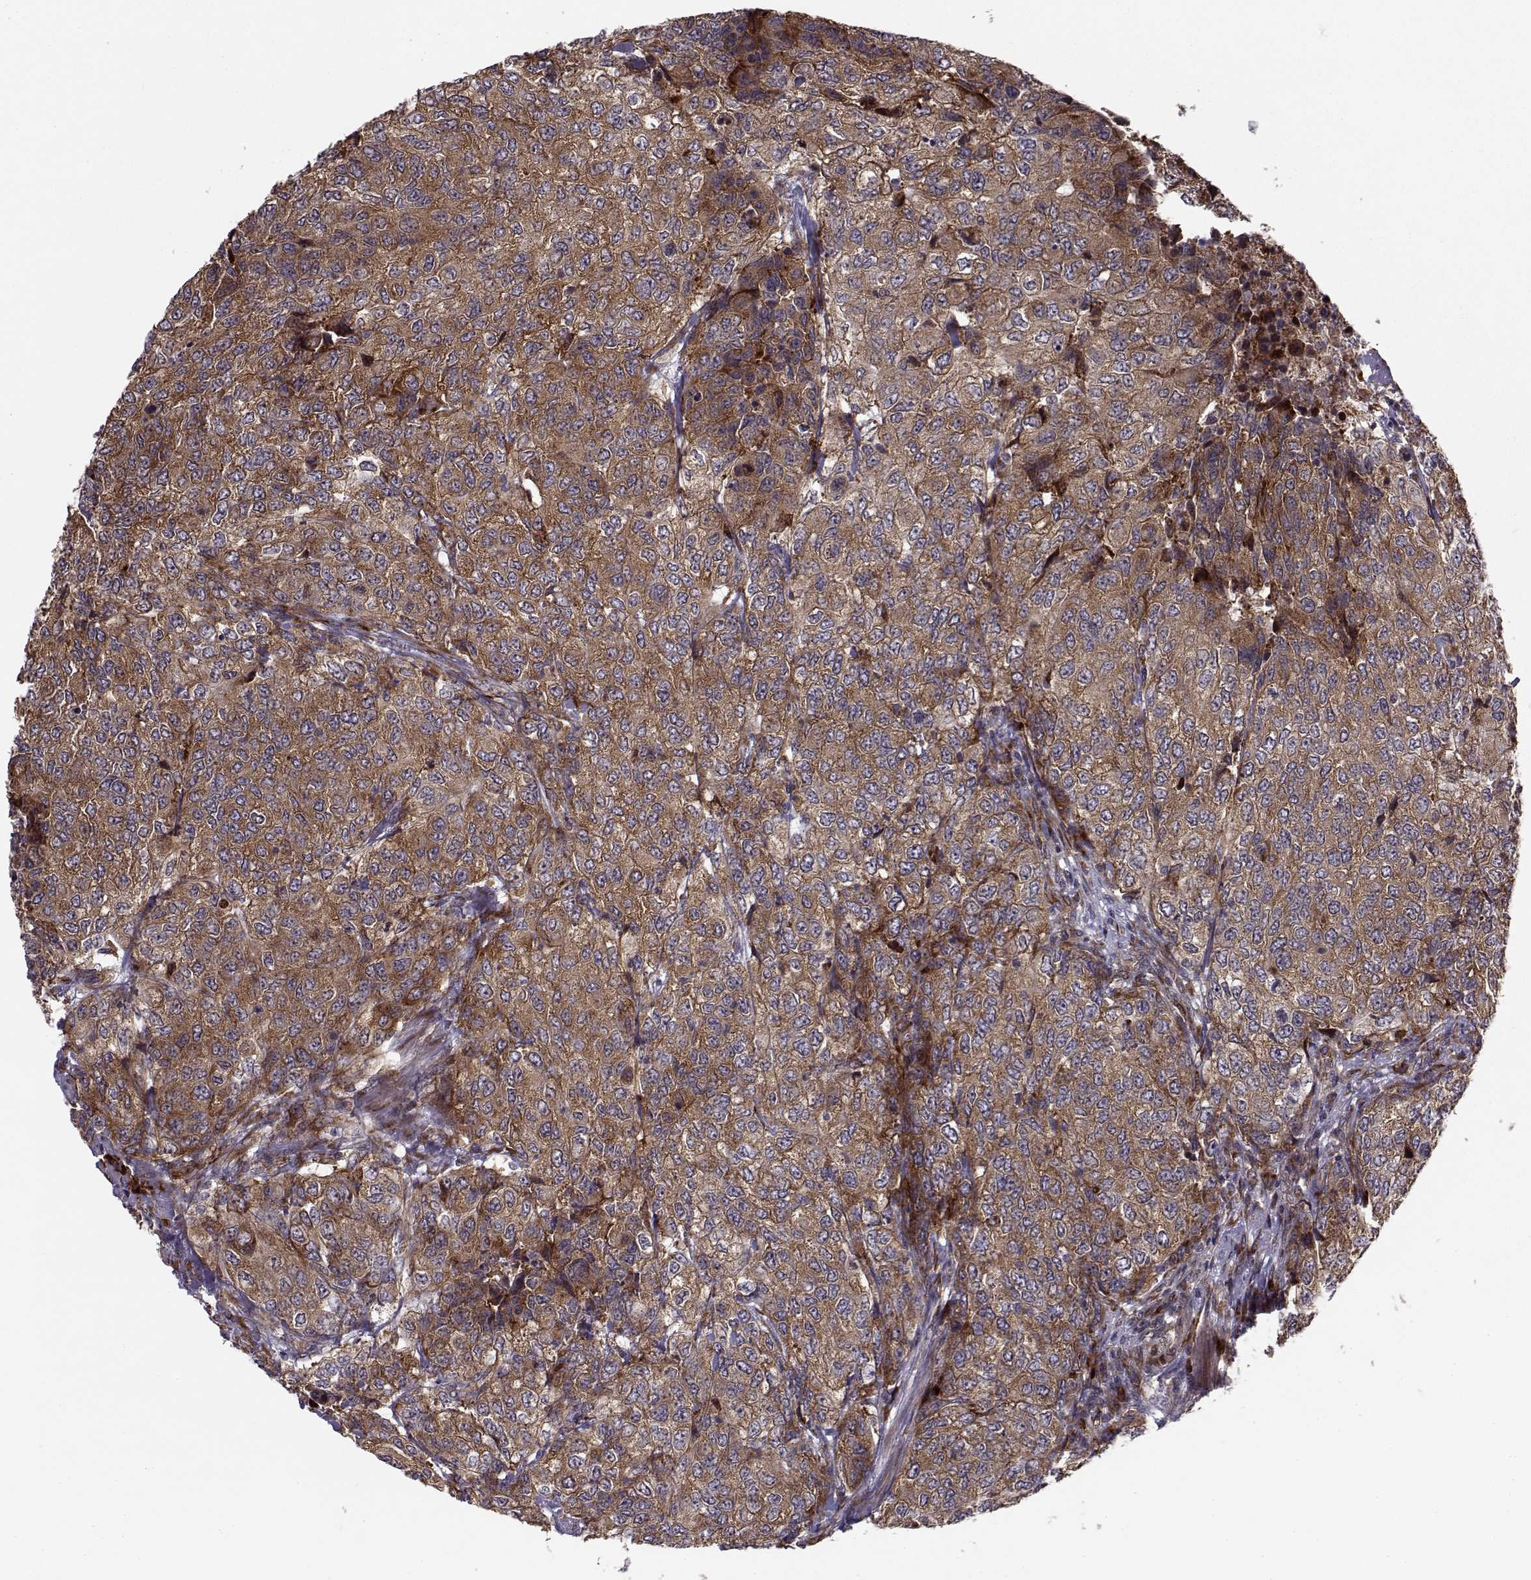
{"staining": {"intensity": "moderate", "quantity": ">75%", "location": "cytoplasmic/membranous"}, "tissue": "urothelial cancer", "cell_type": "Tumor cells", "image_type": "cancer", "snomed": [{"axis": "morphology", "description": "Urothelial carcinoma, High grade"}, {"axis": "topography", "description": "Urinary bladder"}], "caption": "The histopathology image exhibits staining of urothelial carcinoma (high-grade), revealing moderate cytoplasmic/membranous protein positivity (brown color) within tumor cells. (Stains: DAB (3,3'-diaminobenzidine) in brown, nuclei in blue, Microscopy: brightfield microscopy at high magnification).", "gene": "RPL31", "patient": {"sex": "female", "age": 78}}